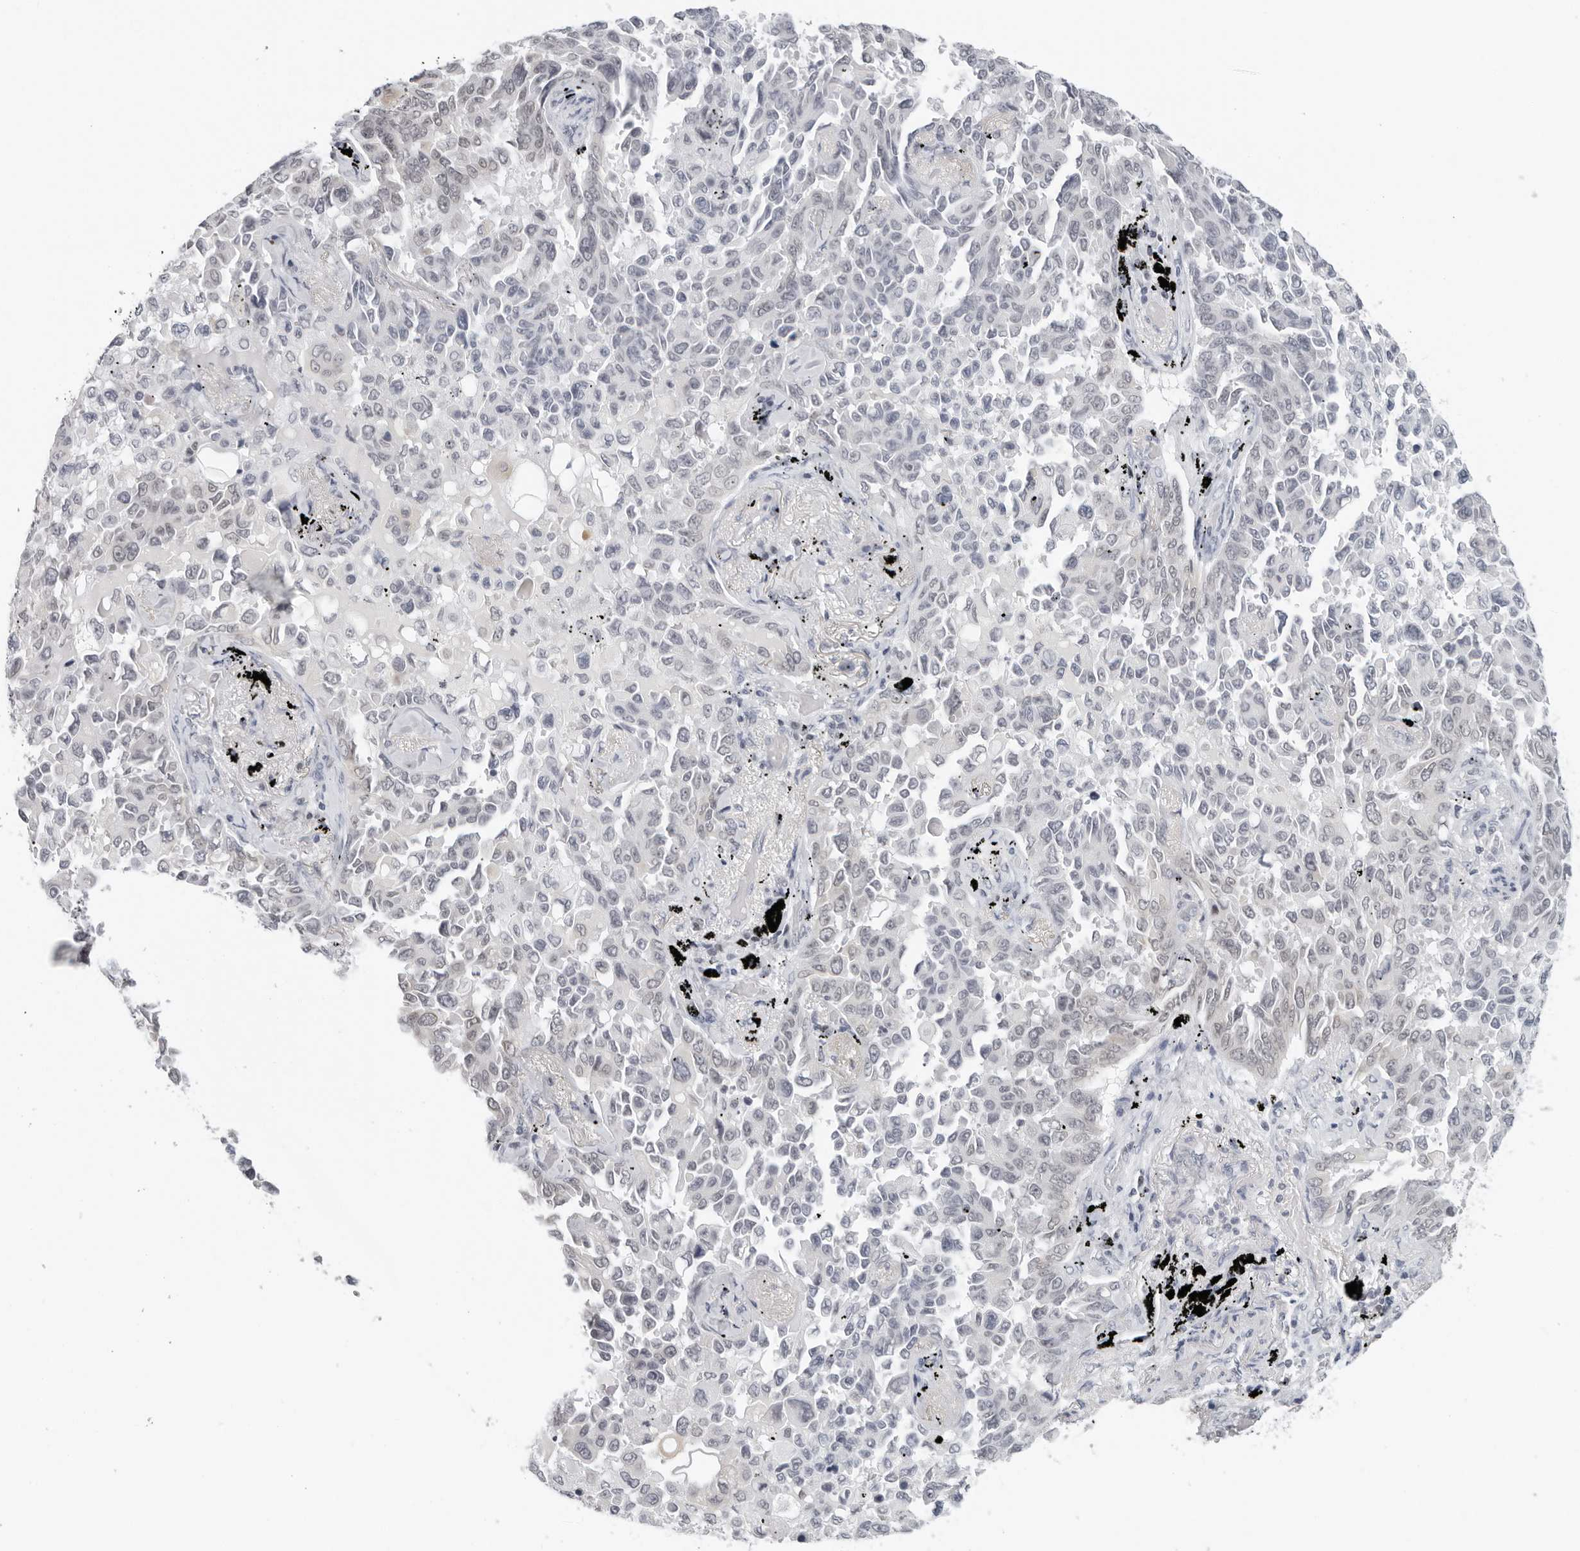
{"staining": {"intensity": "negative", "quantity": "none", "location": "none"}, "tissue": "lung cancer", "cell_type": "Tumor cells", "image_type": "cancer", "snomed": [{"axis": "morphology", "description": "Adenocarcinoma, NOS"}, {"axis": "topography", "description": "Lung"}], "caption": "Immunohistochemical staining of human lung adenocarcinoma demonstrates no significant staining in tumor cells. Brightfield microscopy of immunohistochemistry (IHC) stained with DAB (3,3'-diaminobenzidine) (brown) and hematoxylin (blue), captured at high magnification.", "gene": "FLG2", "patient": {"sex": "female", "age": 67}}